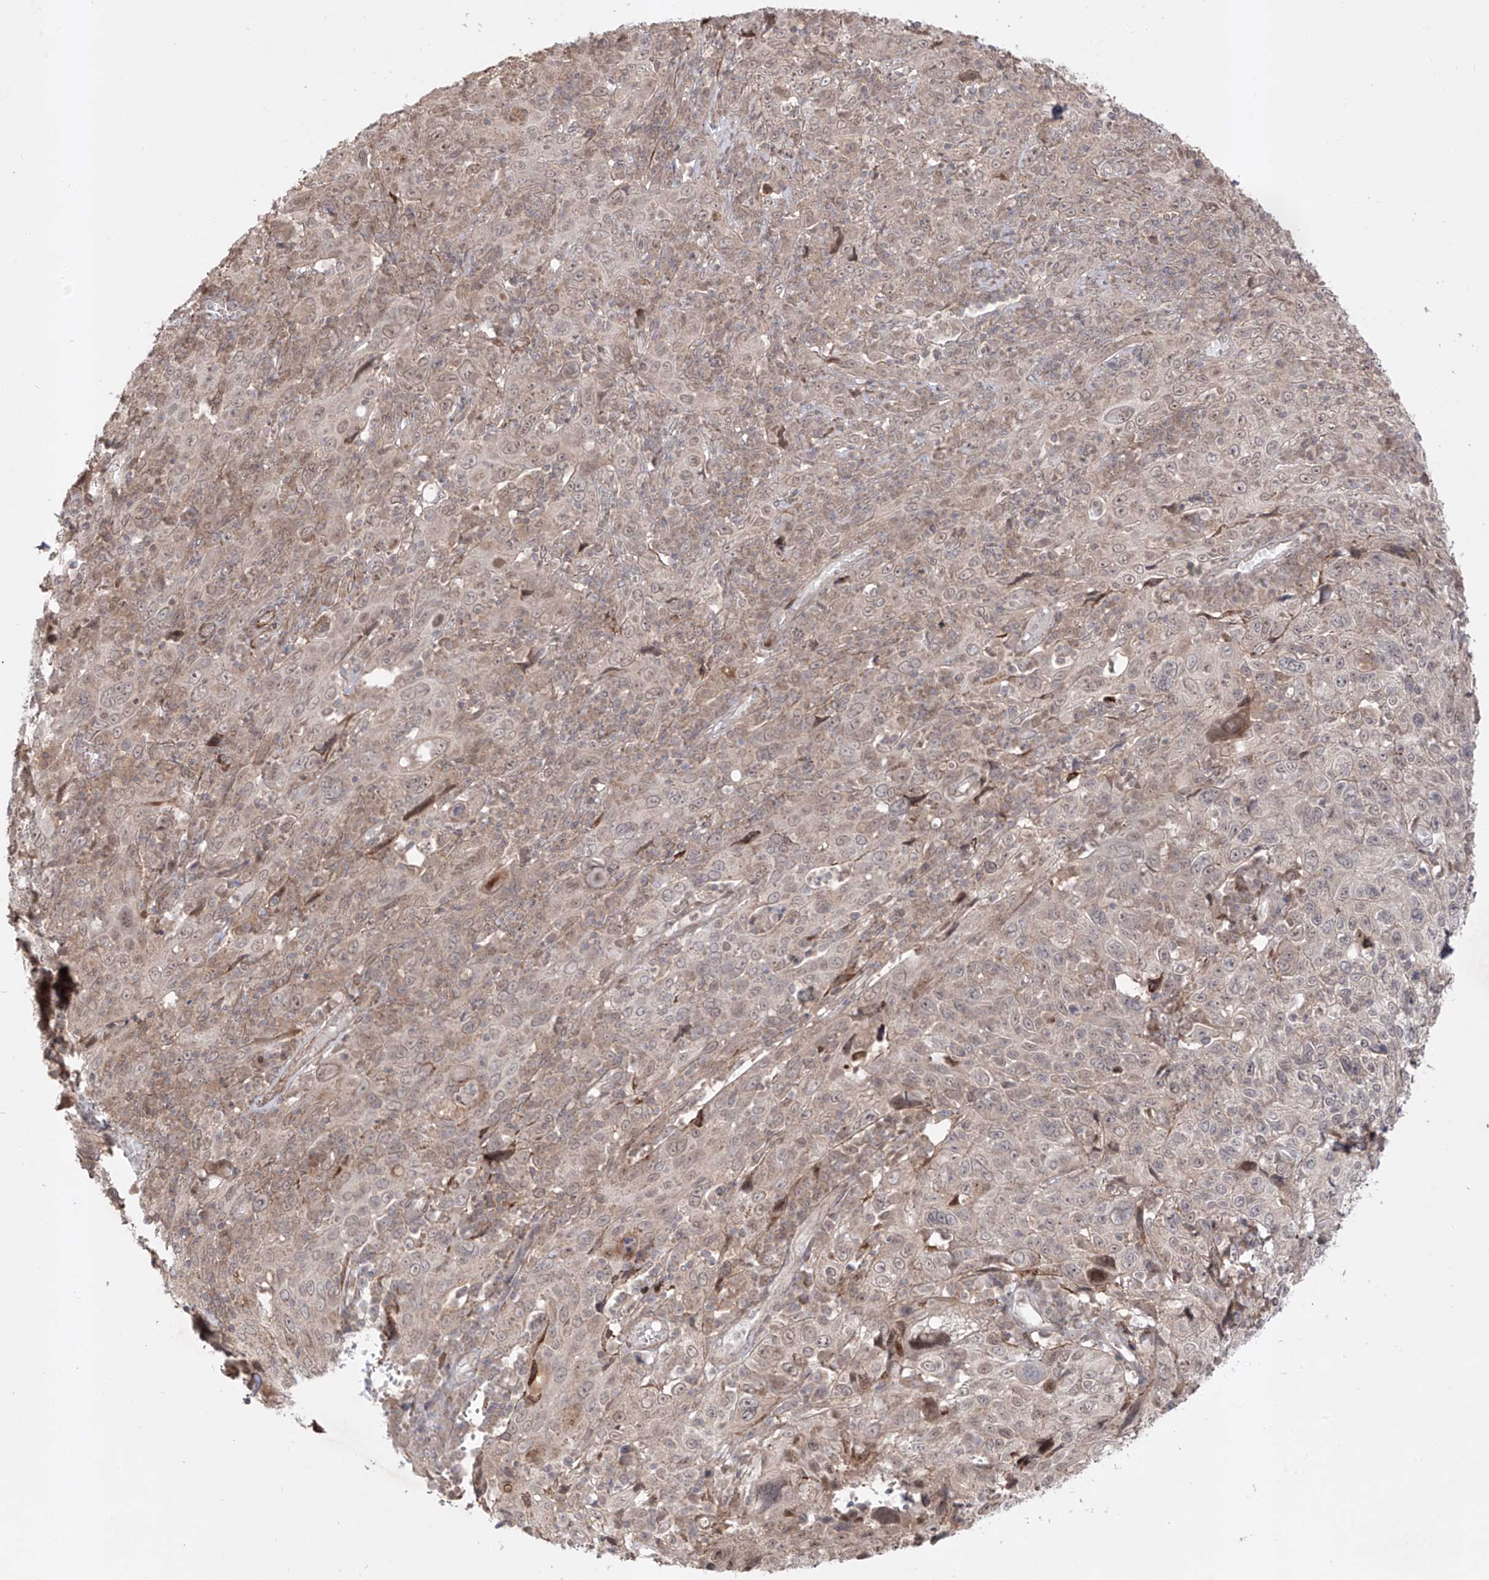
{"staining": {"intensity": "weak", "quantity": "25%-75%", "location": "cytoplasmic/membranous,nuclear"}, "tissue": "cervical cancer", "cell_type": "Tumor cells", "image_type": "cancer", "snomed": [{"axis": "morphology", "description": "Squamous cell carcinoma, NOS"}, {"axis": "topography", "description": "Cervix"}], "caption": "Brown immunohistochemical staining in human cervical cancer (squamous cell carcinoma) reveals weak cytoplasmic/membranous and nuclear expression in approximately 25%-75% of tumor cells. (Stains: DAB in brown, nuclei in blue, Microscopy: brightfield microscopy at high magnification).", "gene": "KDM1B", "patient": {"sex": "female", "age": 46}}